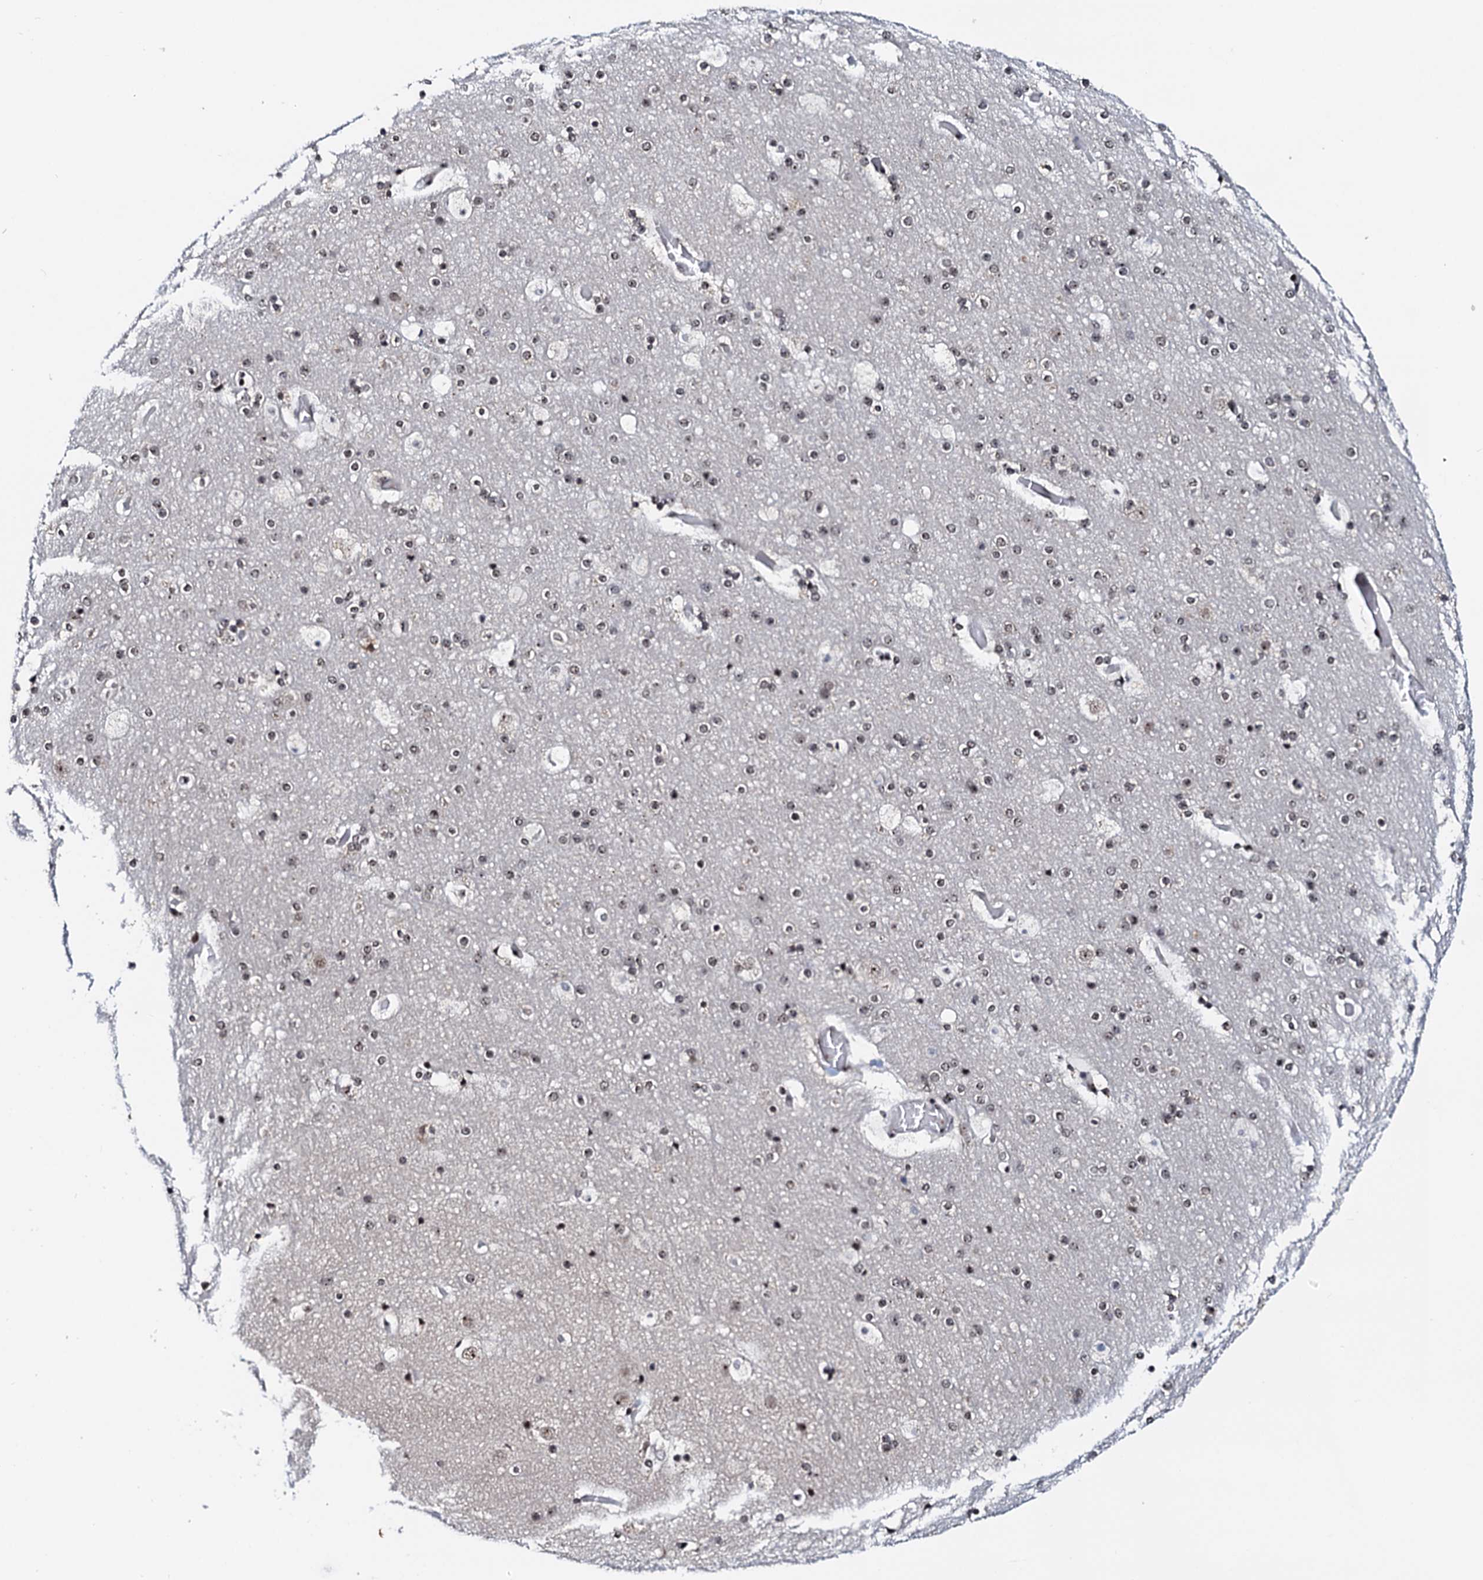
{"staining": {"intensity": "moderate", "quantity": ">75%", "location": "nuclear"}, "tissue": "cerebral cortex", "cell_type": "Endothelial cells", "image_type": "normal", "snomed": [{"axis": "morphology", "description": "Normal tissue, NOS"}, {"axis": "topography", "description": "Cerebral cortex"}], "caption": "Benign cerebral cortex displays moderate nuclear expression in about >75% of endothelial cells, visualized by immunohistochemistry.", "gene": "NEUROG3", "patient": {"sex": "male", "age": 57}}